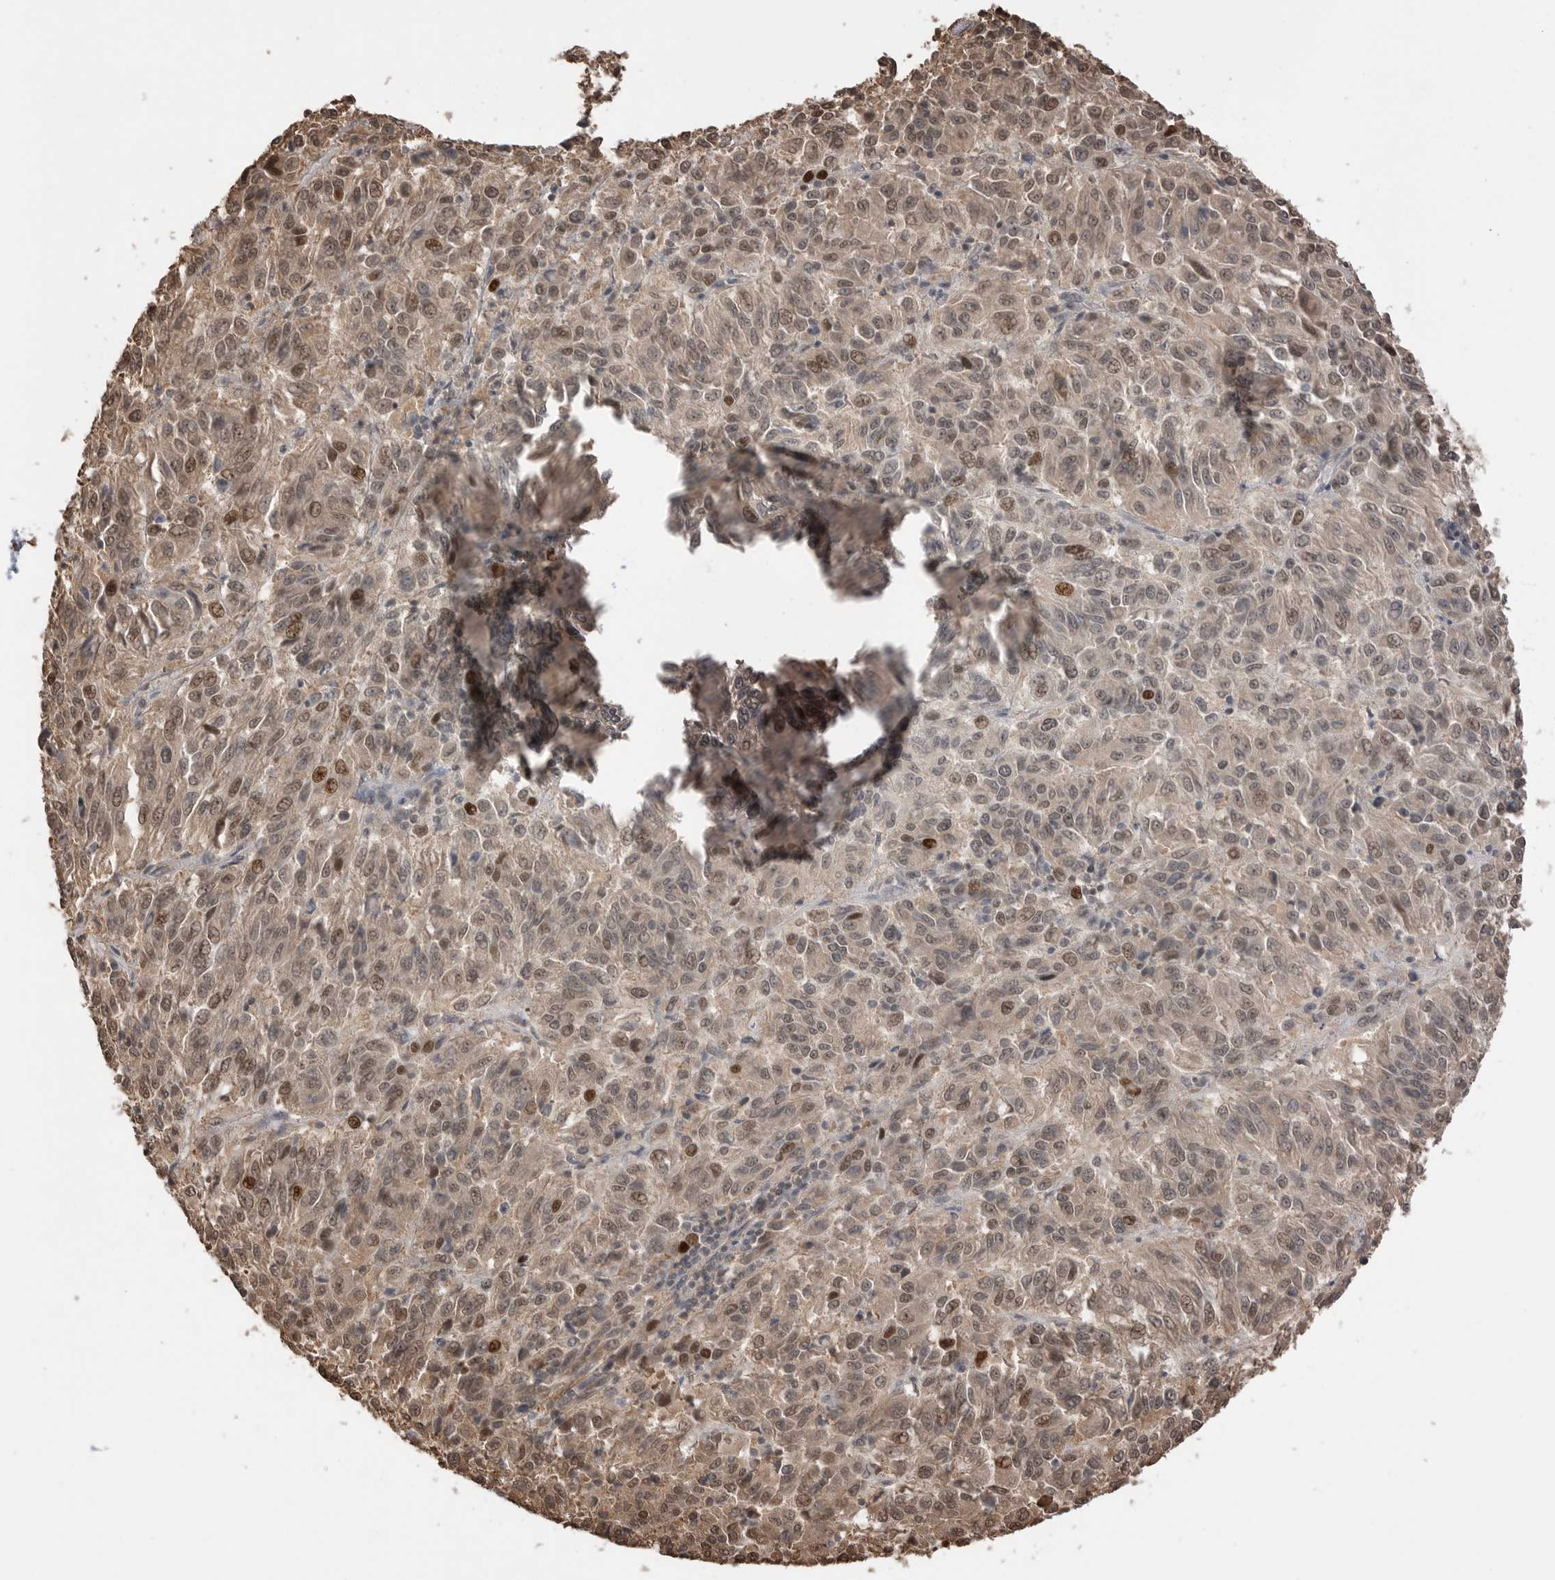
{"staining": {"intensity": "moderate", "quantity": "25%-75%", "location": "nuclear"}, "tissue": "melanoma", "cell_type": "Tumor cells", "image_type": "cancer", "snomed": [{"axis": "morphology", "description": "Malignant melanoma, Metastatic site"}, {"axis": "topography", "description": "Lung"}], "caption": "DAB immunohistochemical staining of human melanoma shows moderate nuclear protein expression in approximately 25%-75% of tumor cells.", "gene": "PEAK1", "patient": {"sex": "male", "age": 64}}